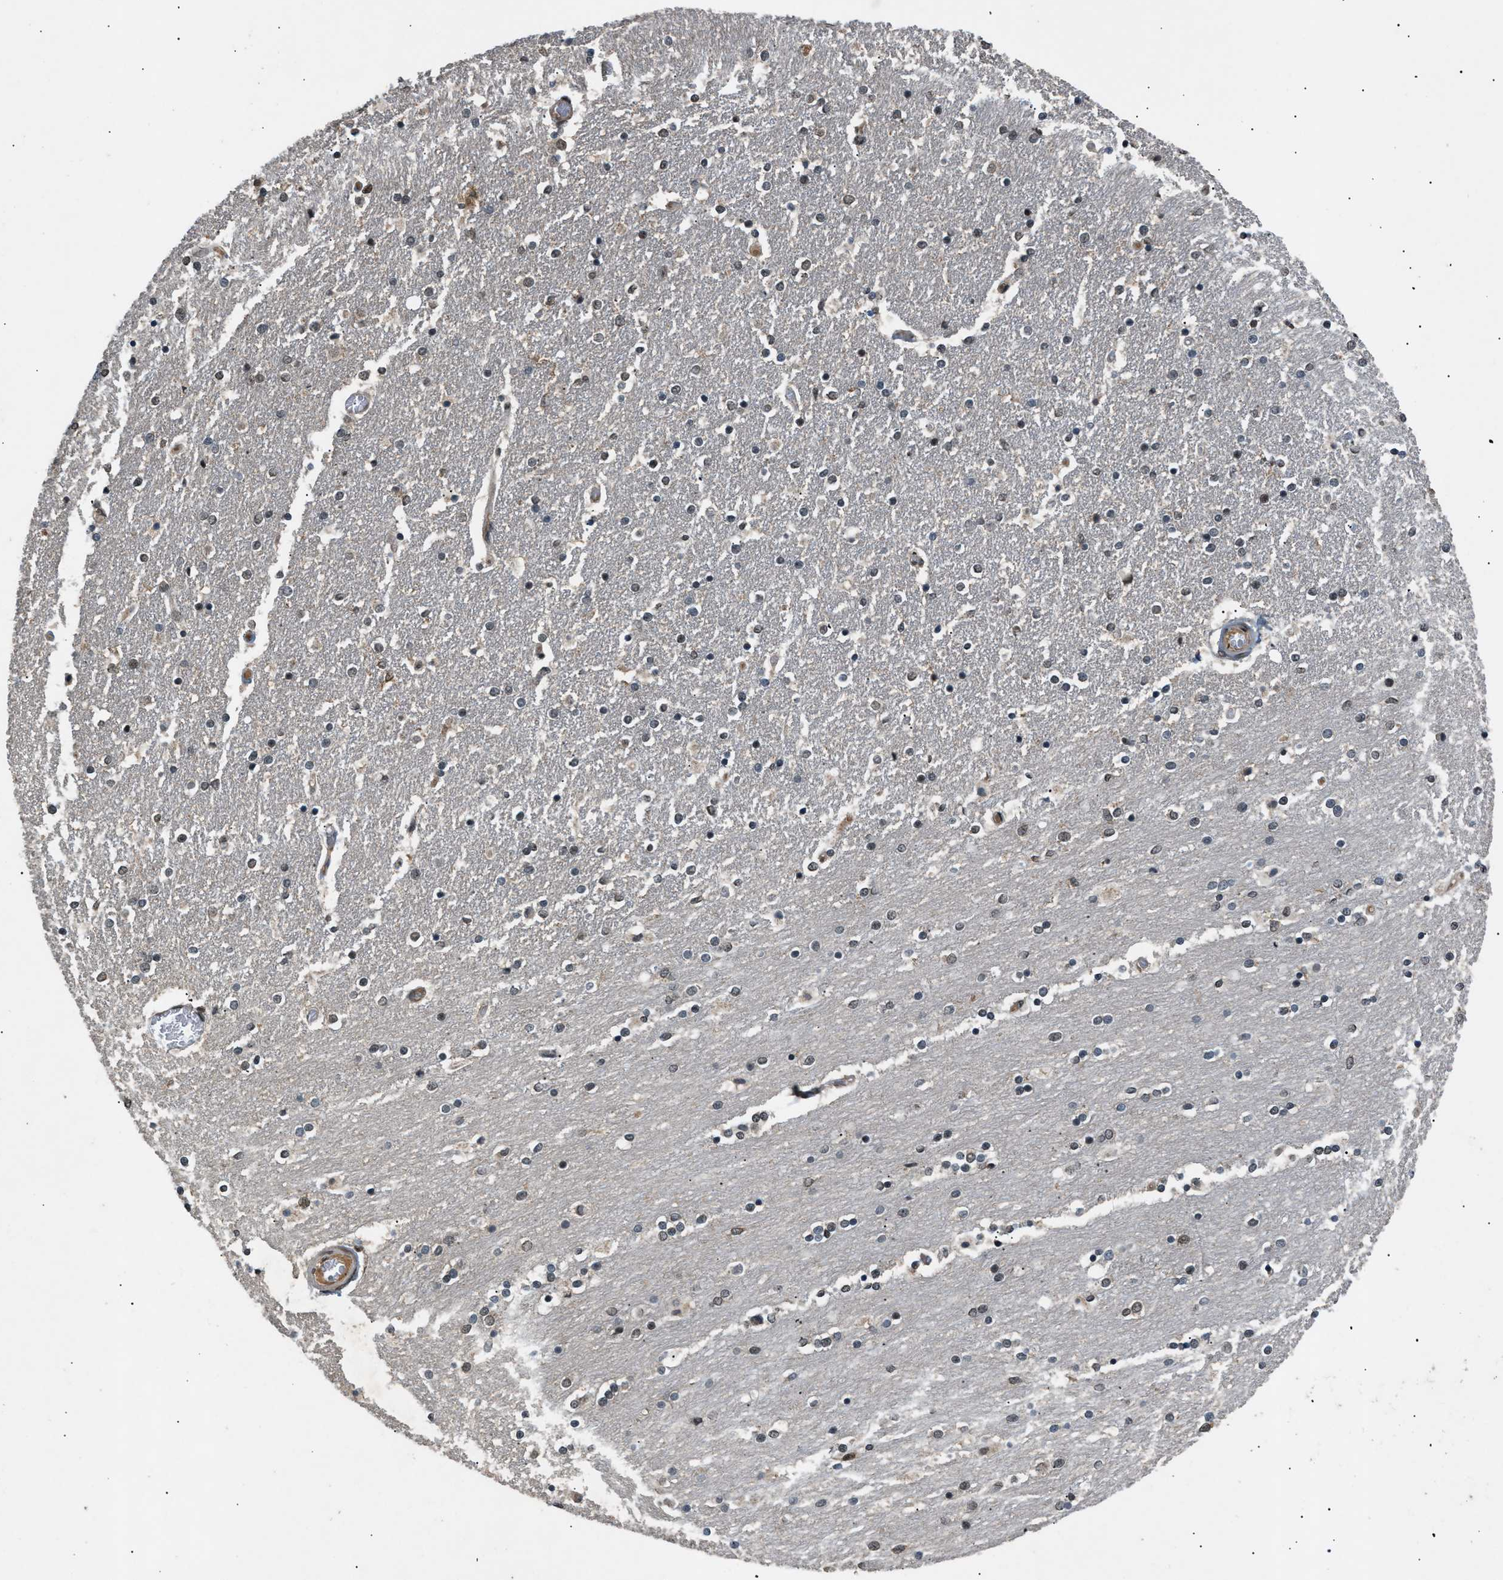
{"staining": {"intensity": "weak", "quantity": "25%-75%", "location": "nuclear"}, "tissue": "caudate", "cell_type": "Glial cells", "image_type": "normal", "snomed": [{"axis": "morphology", "description": "Normal tissue, NOS"}, {"axis": "topography", "description": "Lateral ventricle wall"}], "caption": "Approximately 25%-75% of glial cells in unremarkable human caudate exhibit weak nuclear protein expression as visualized by brown immunohistochemical staining.", "gene": "RBM5", "patient": {"sex": "female", "age": 54}}